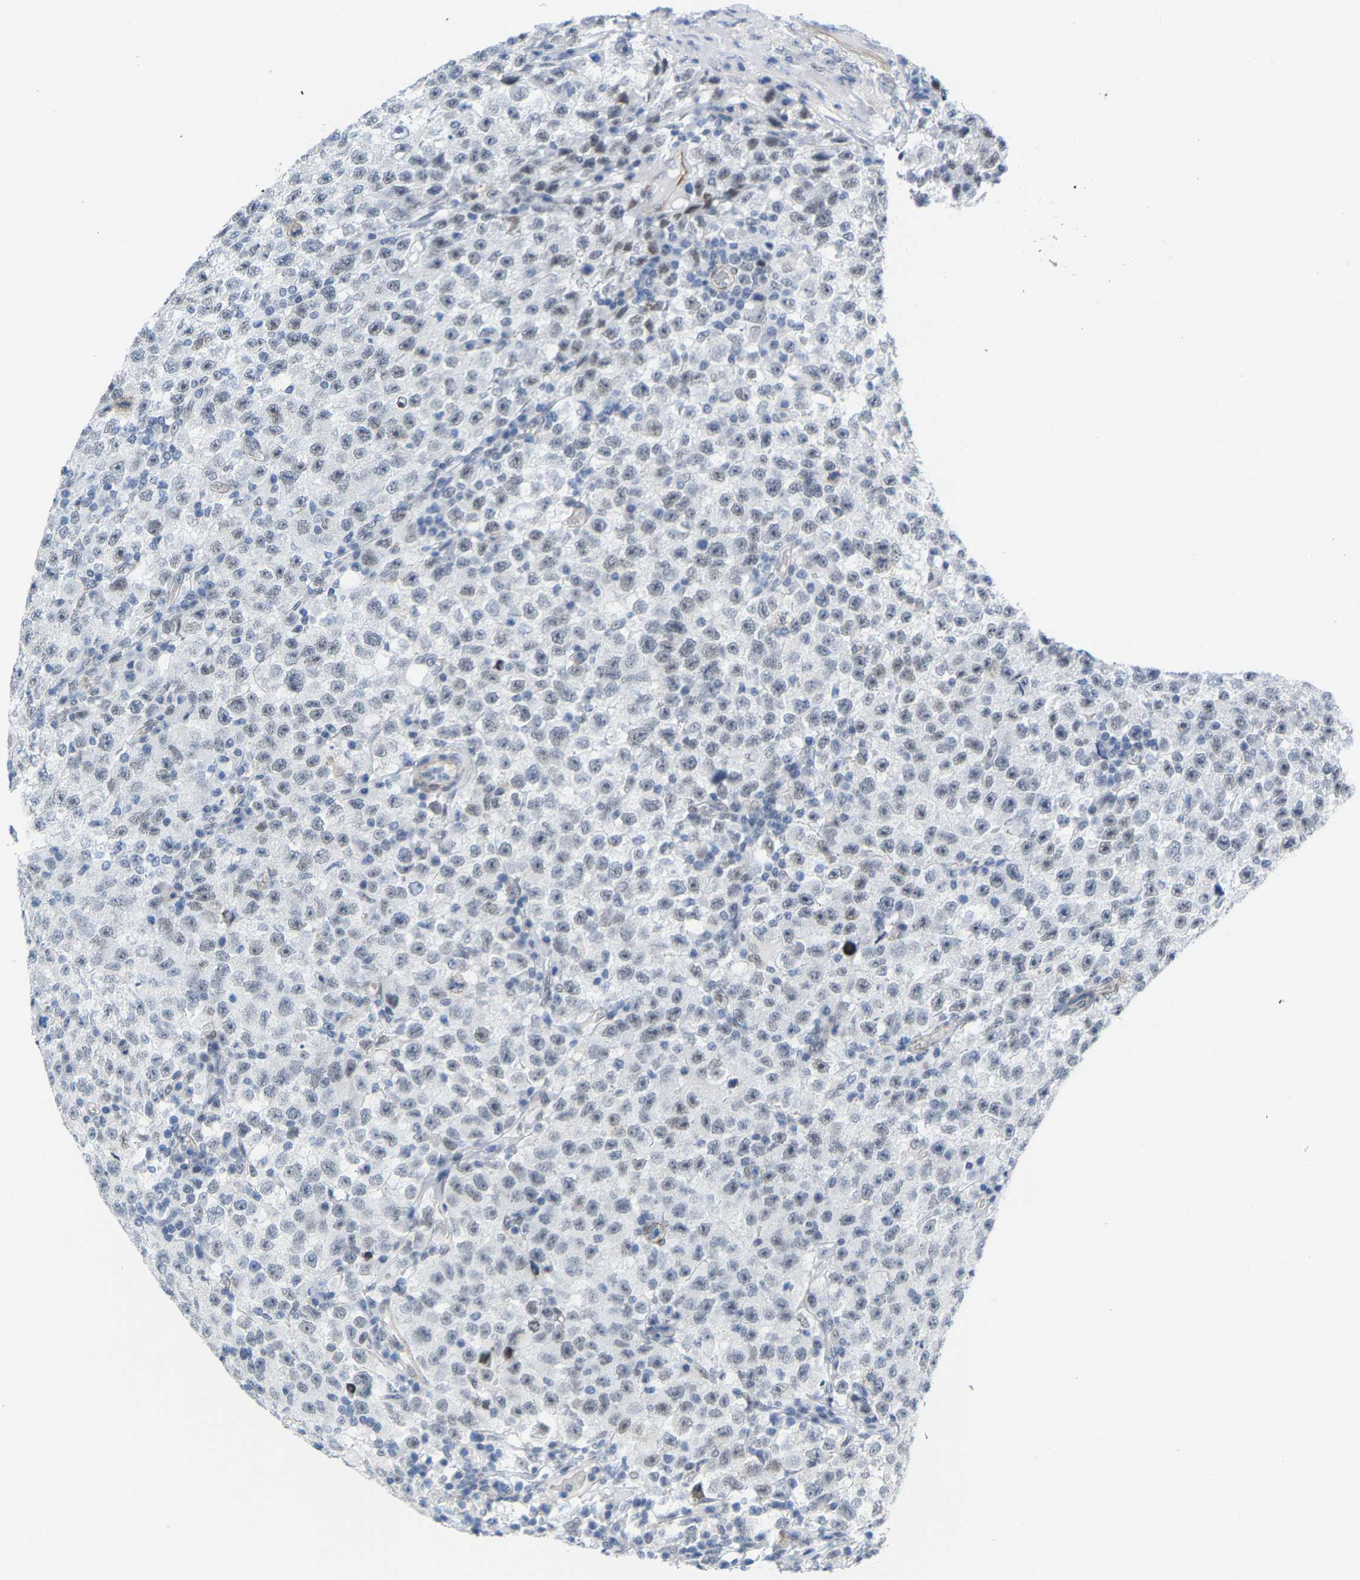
{"staining": {"intensity": "negative", "quantity": "none", "location": "none"}, "tissue": "testis cancer", "cell_type": "Tumor cells", "image_type": "cancer", "snomed": [{"axis": "morphology", "description": "Seminoma, NOS"}, {"axis": "topography", "description": "Testis"}], "caption": "Immunohistochemical staining of human testis seminoma exhibits no significant expression in tumor cells.", "gene": "FAM180A", "patient": {"sex": "male", "age": 22}}